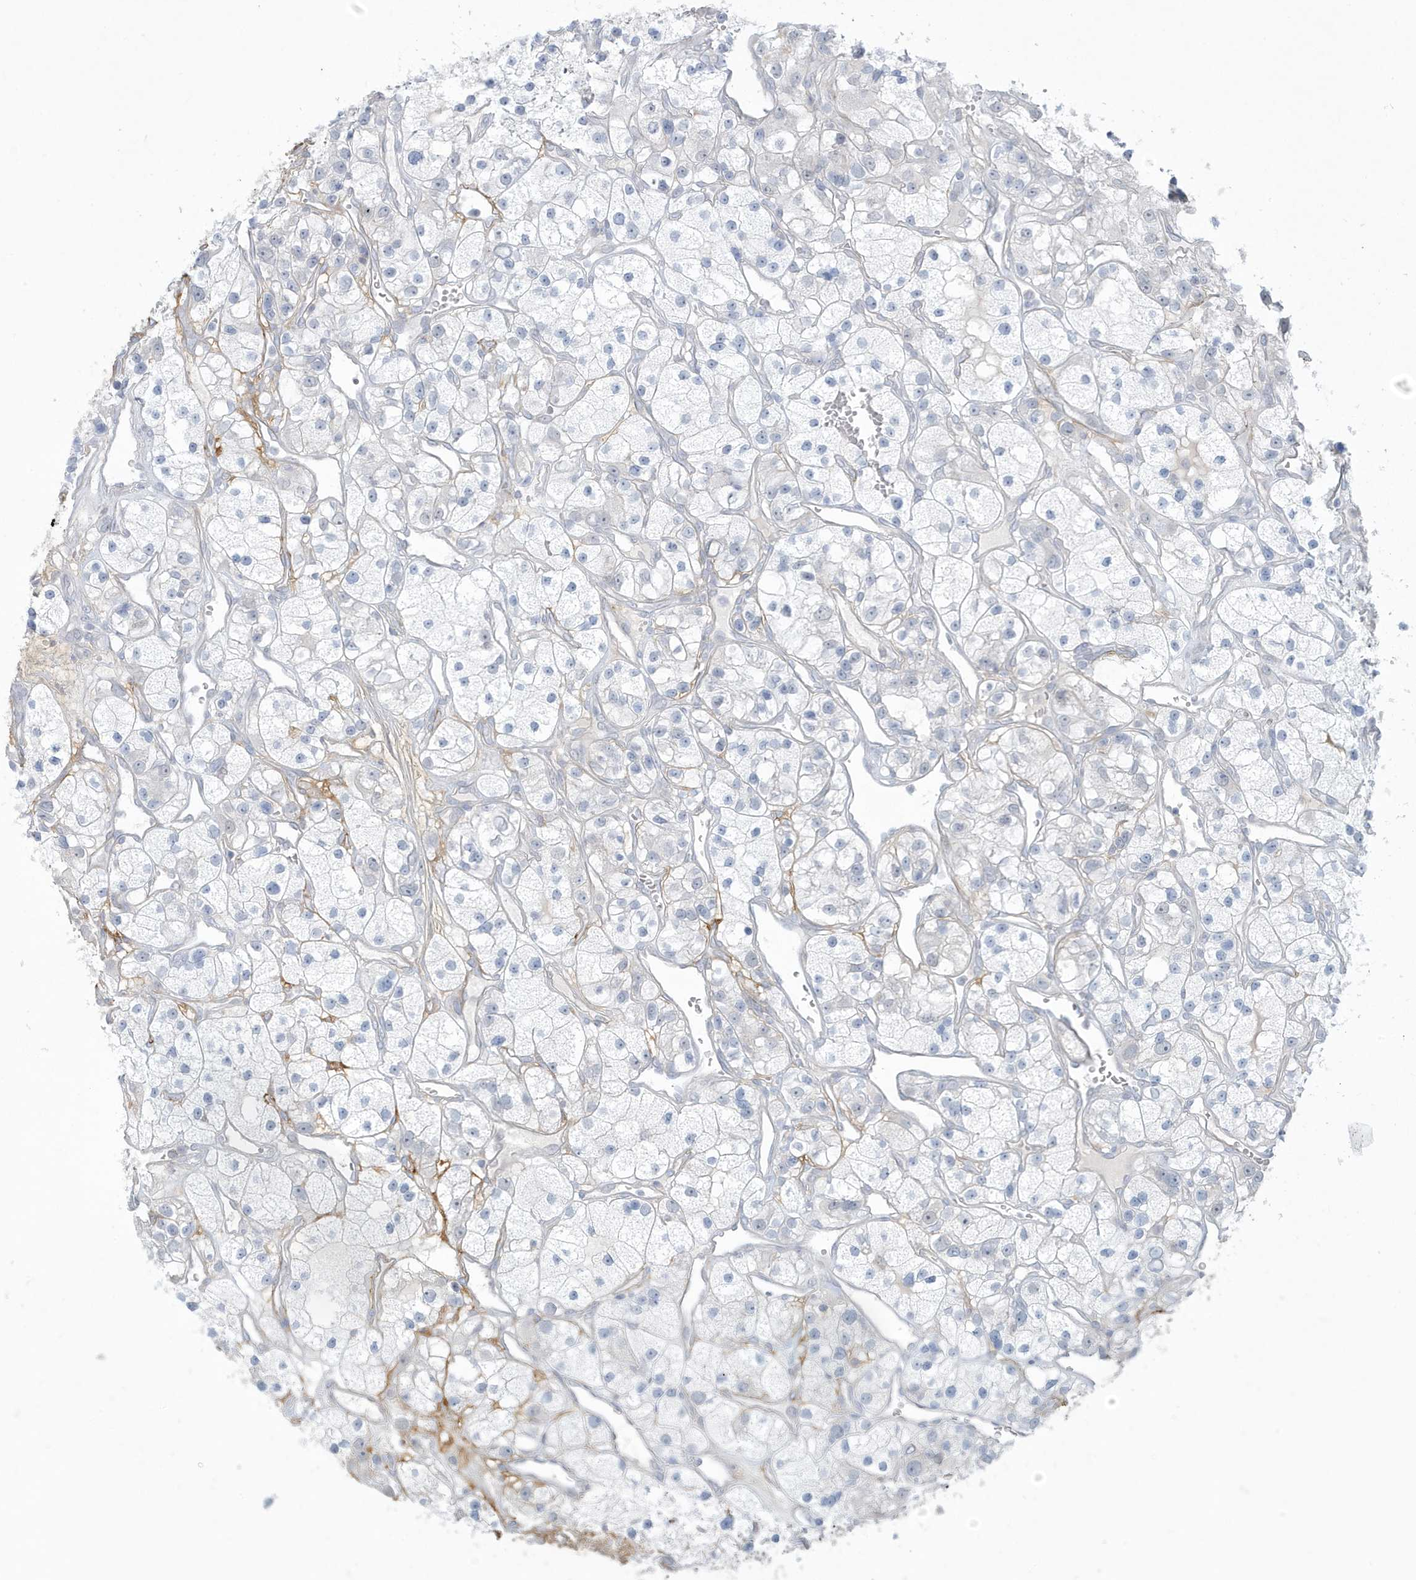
{"staining": {"intensity": "negative", "quantity": "none", "location": "none"}, "tissue": "renal cancer", "cell_type": "Tumor cells", "image_type": "cancer", "snomed": [{"axis": "morphology", "description": "Adenocarcinoma, NOS"}, {"axis": "topography", "description": "Kidney"}], "caption": "DAB immunohistochemical staining of renal cancer displays no significant positivity in tumor cells.", "gene": "HERC6", "patient": {"sex": "female", "age": 57}}